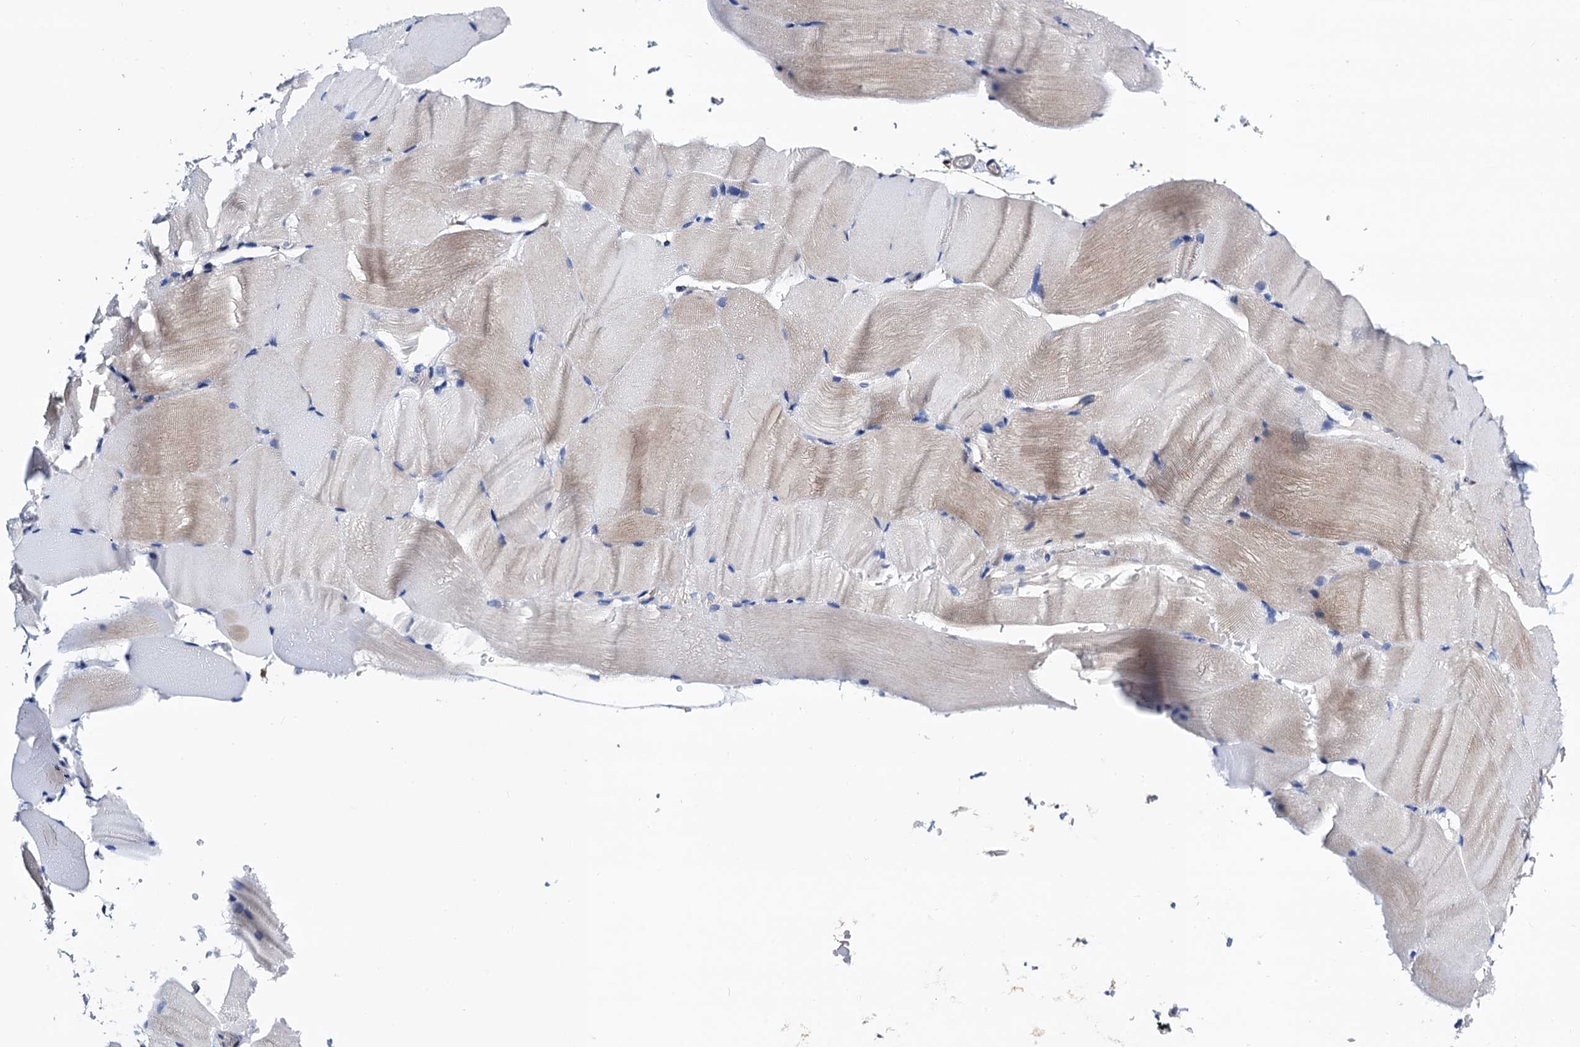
{"staining": {"intensity": "negative", "quantity": "none", "location": "none"}, "tissue": "skeletal muscle", "cell_type": "Myocytes", "image_type": "normal", "snomed": [{"axis": "morphology", "description": "Normal tissue, NOS"}, {"axis": "topography", "description": "Skeletal muscle"}, {"axis": "topography", "description": "Parathyroid gland"}], "caption": "DAB (3,3'-diaminobenzidine) immunohistochemical staining of benign human skeletal muscle exhibits no significant staining in myocytes.", "gene": "FREM3", "patient": {"sex": "female", "age": 37}}